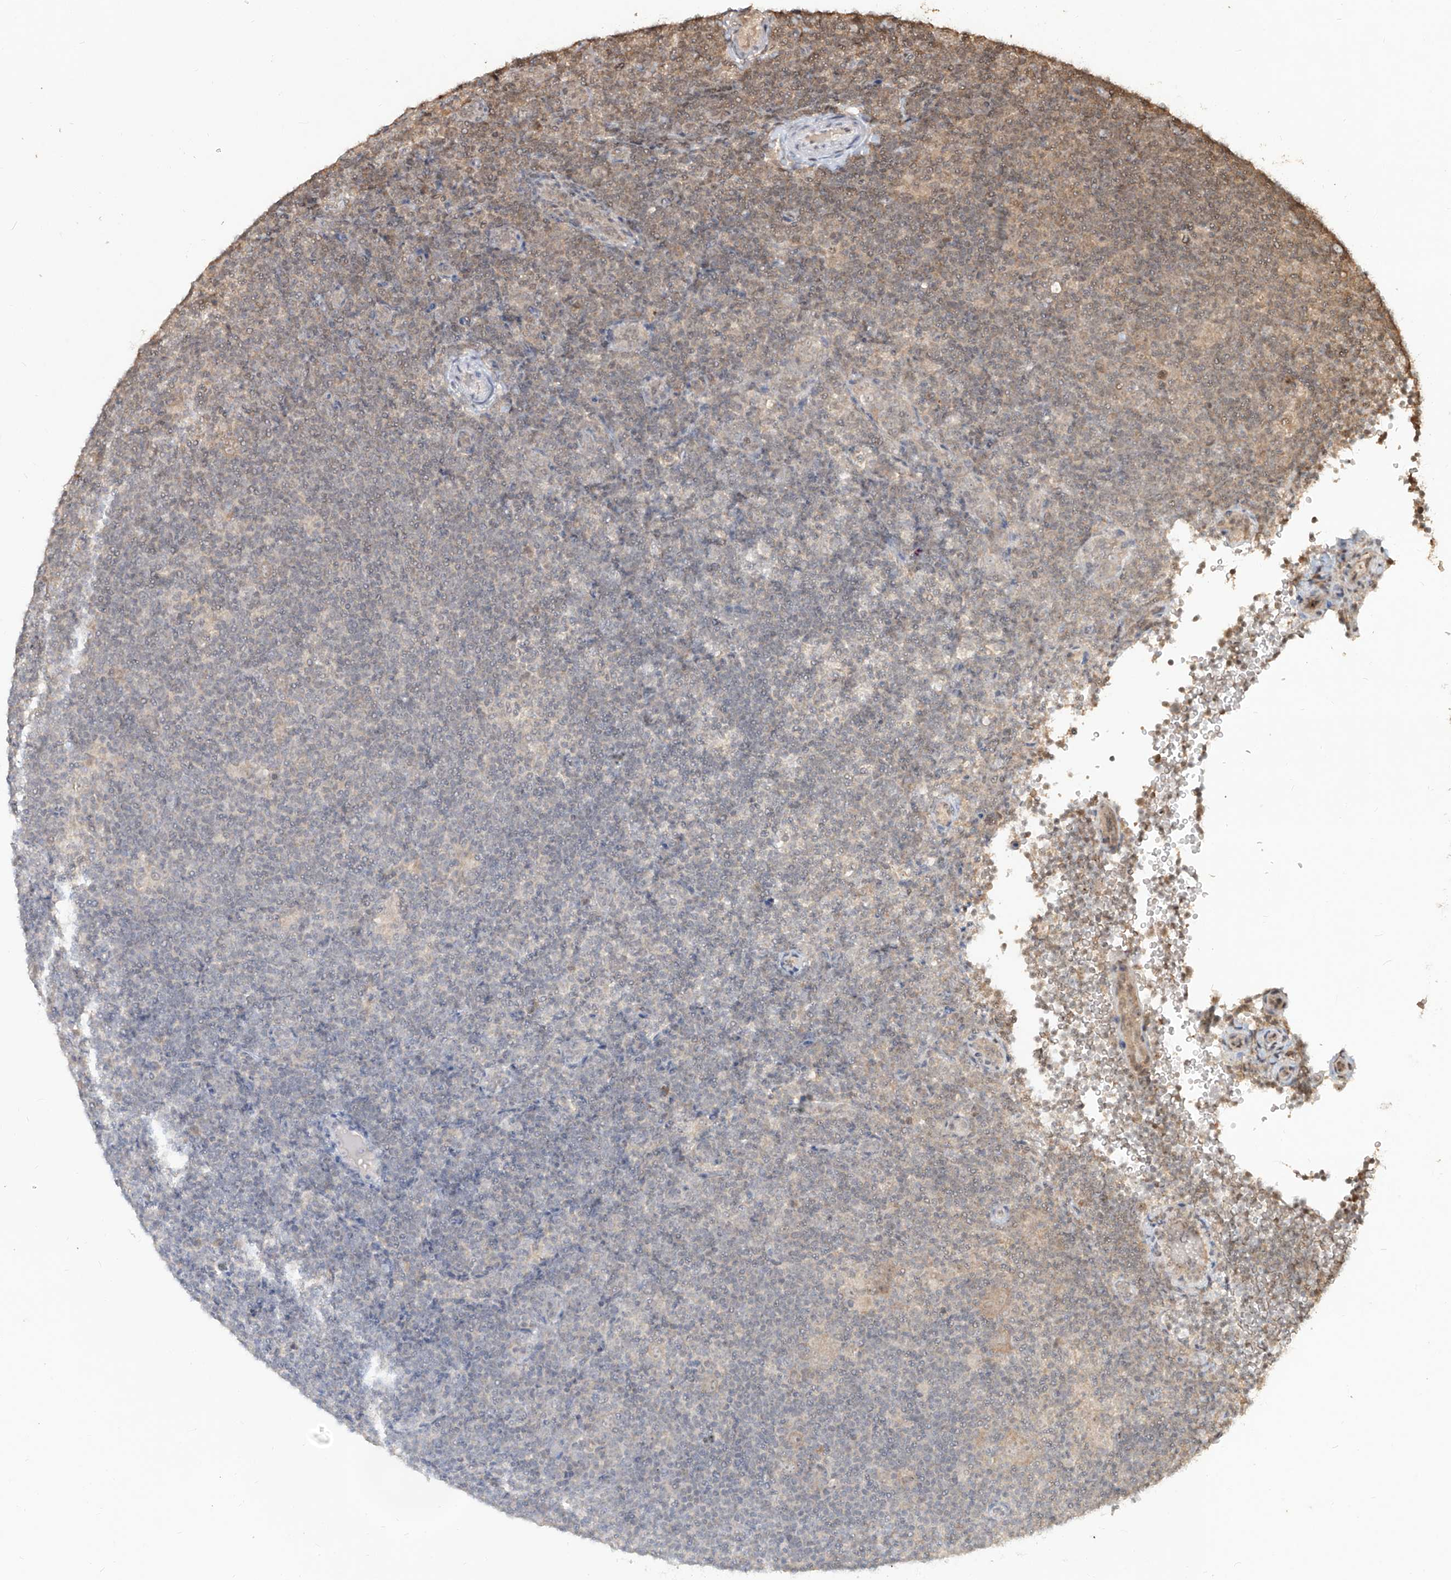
{"staining": {"intensity": "weak", "quantity": "25%-75%", "location": "cytoplasmic/membranous"}, "tissue": "lymphoma", "cell_type": "Tumor cells", "image_type": "cancer", "snomed": [{"axis": "morphology", "description": "Hodgkin's disease, NOS"}, {"axis": "topography", "description": "Lymph node"}], "caption": "Immunohistochemical staining of Hodgkin's disease shows low levels of weak cytoplasmic/membranous protein positivity in about 25%-75% of tumor cells. (DAB = brown stain, brightfield microscopy at high magnification).", "gene": "UBE2K", "patient": {"sex": "female", "age": 57}}